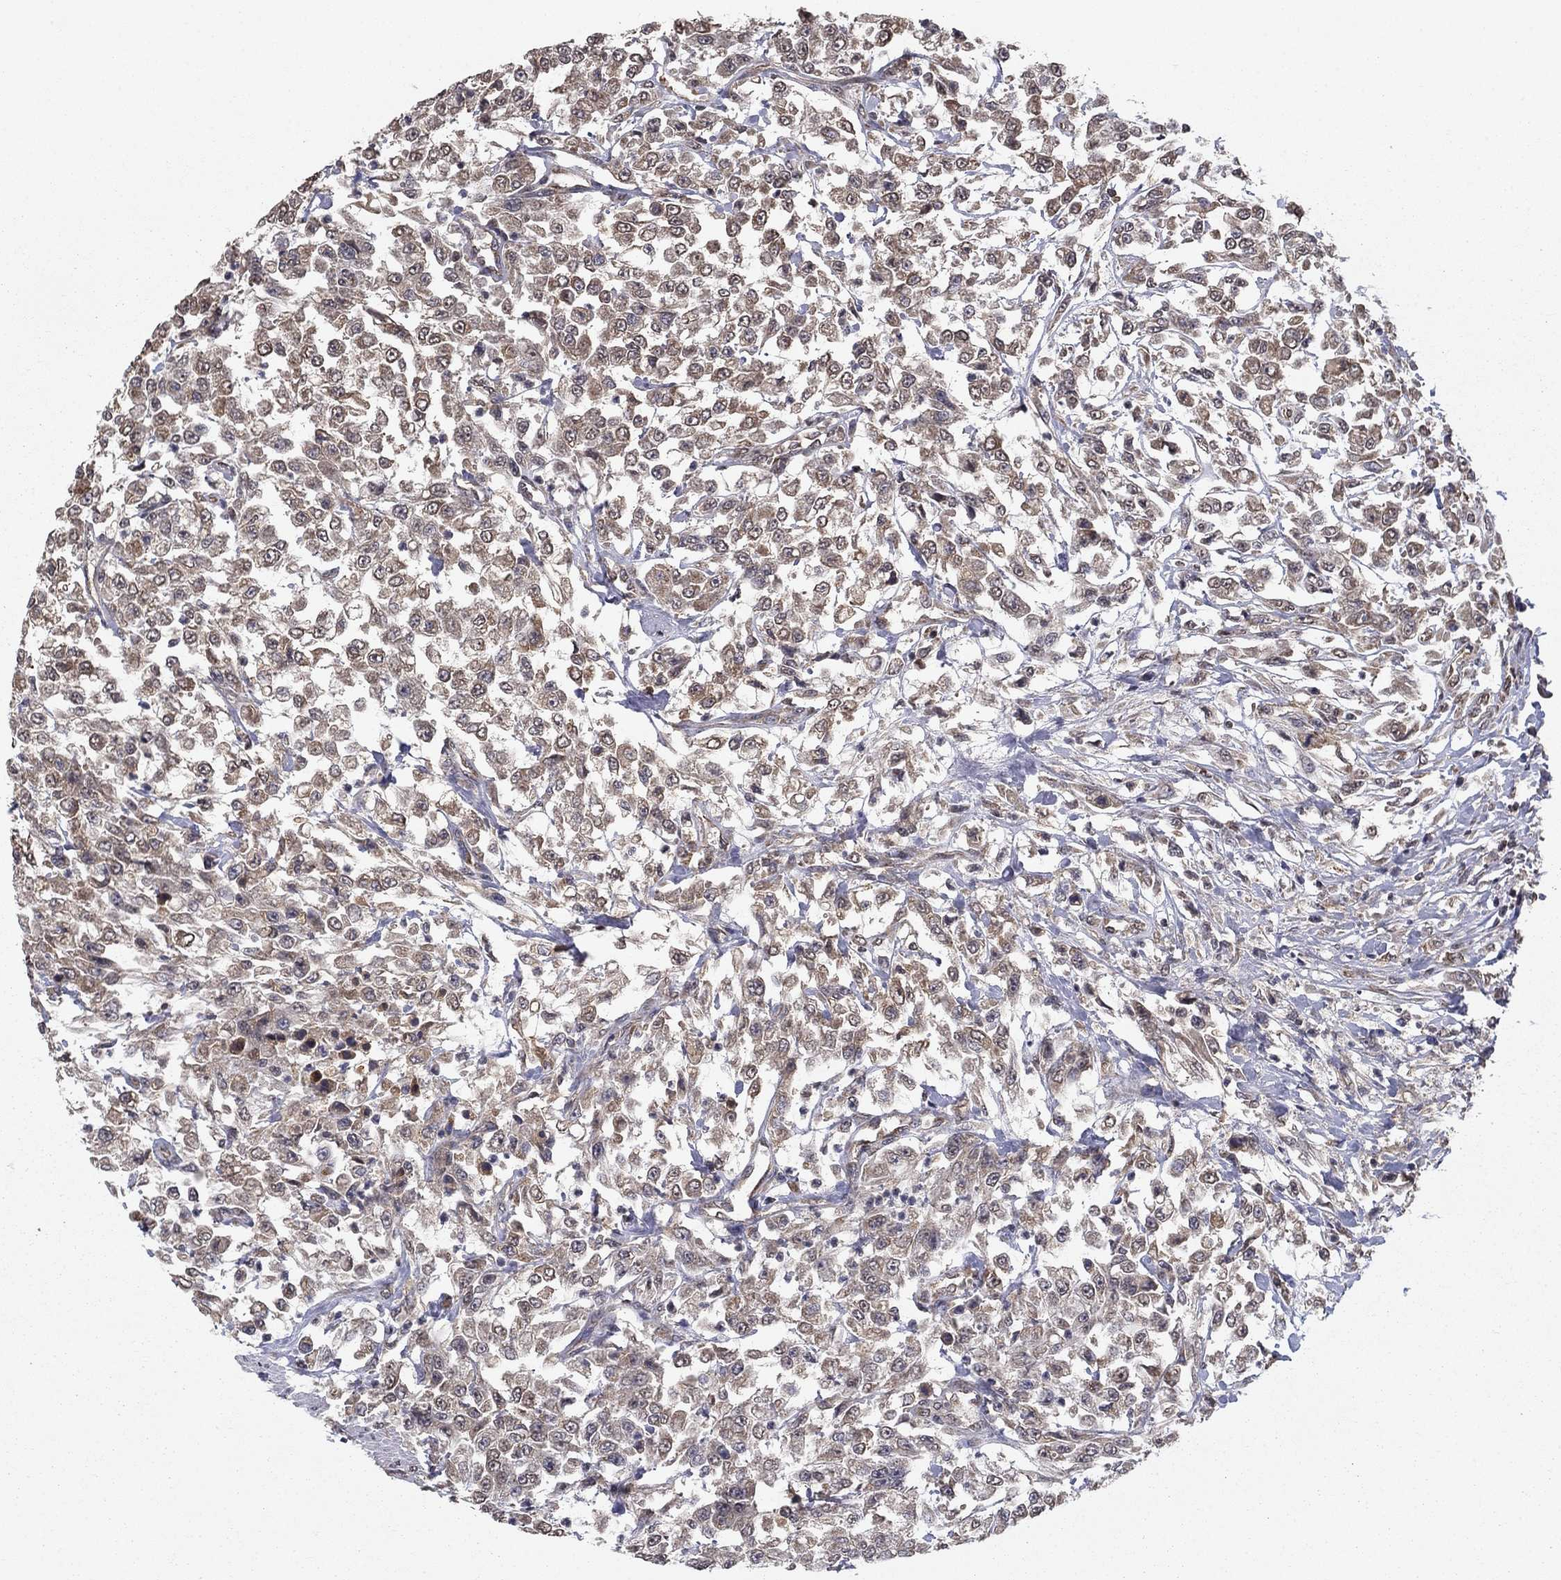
{"staining": {"intensity": "weak", "quantity": "25%-75%", "location": "cytoplasmic/membranous"}, "tissue": "urothelial cancer", "cell_type": "Tumor cells", "image_type": "cancer", "snomed": [{"axis": "morphology", "description": "Urothelial carcinoma, High grade"}, {"axis": "topography", "description": "Urinary bladder"}], "caption": "The immunohistochemical stain labels weak cytoplasmic/membranous expression in tumor cells of urothelial cancer tissue.", "gene": "SLC2A13", "patient": {"sex": "male", "age": 46}}